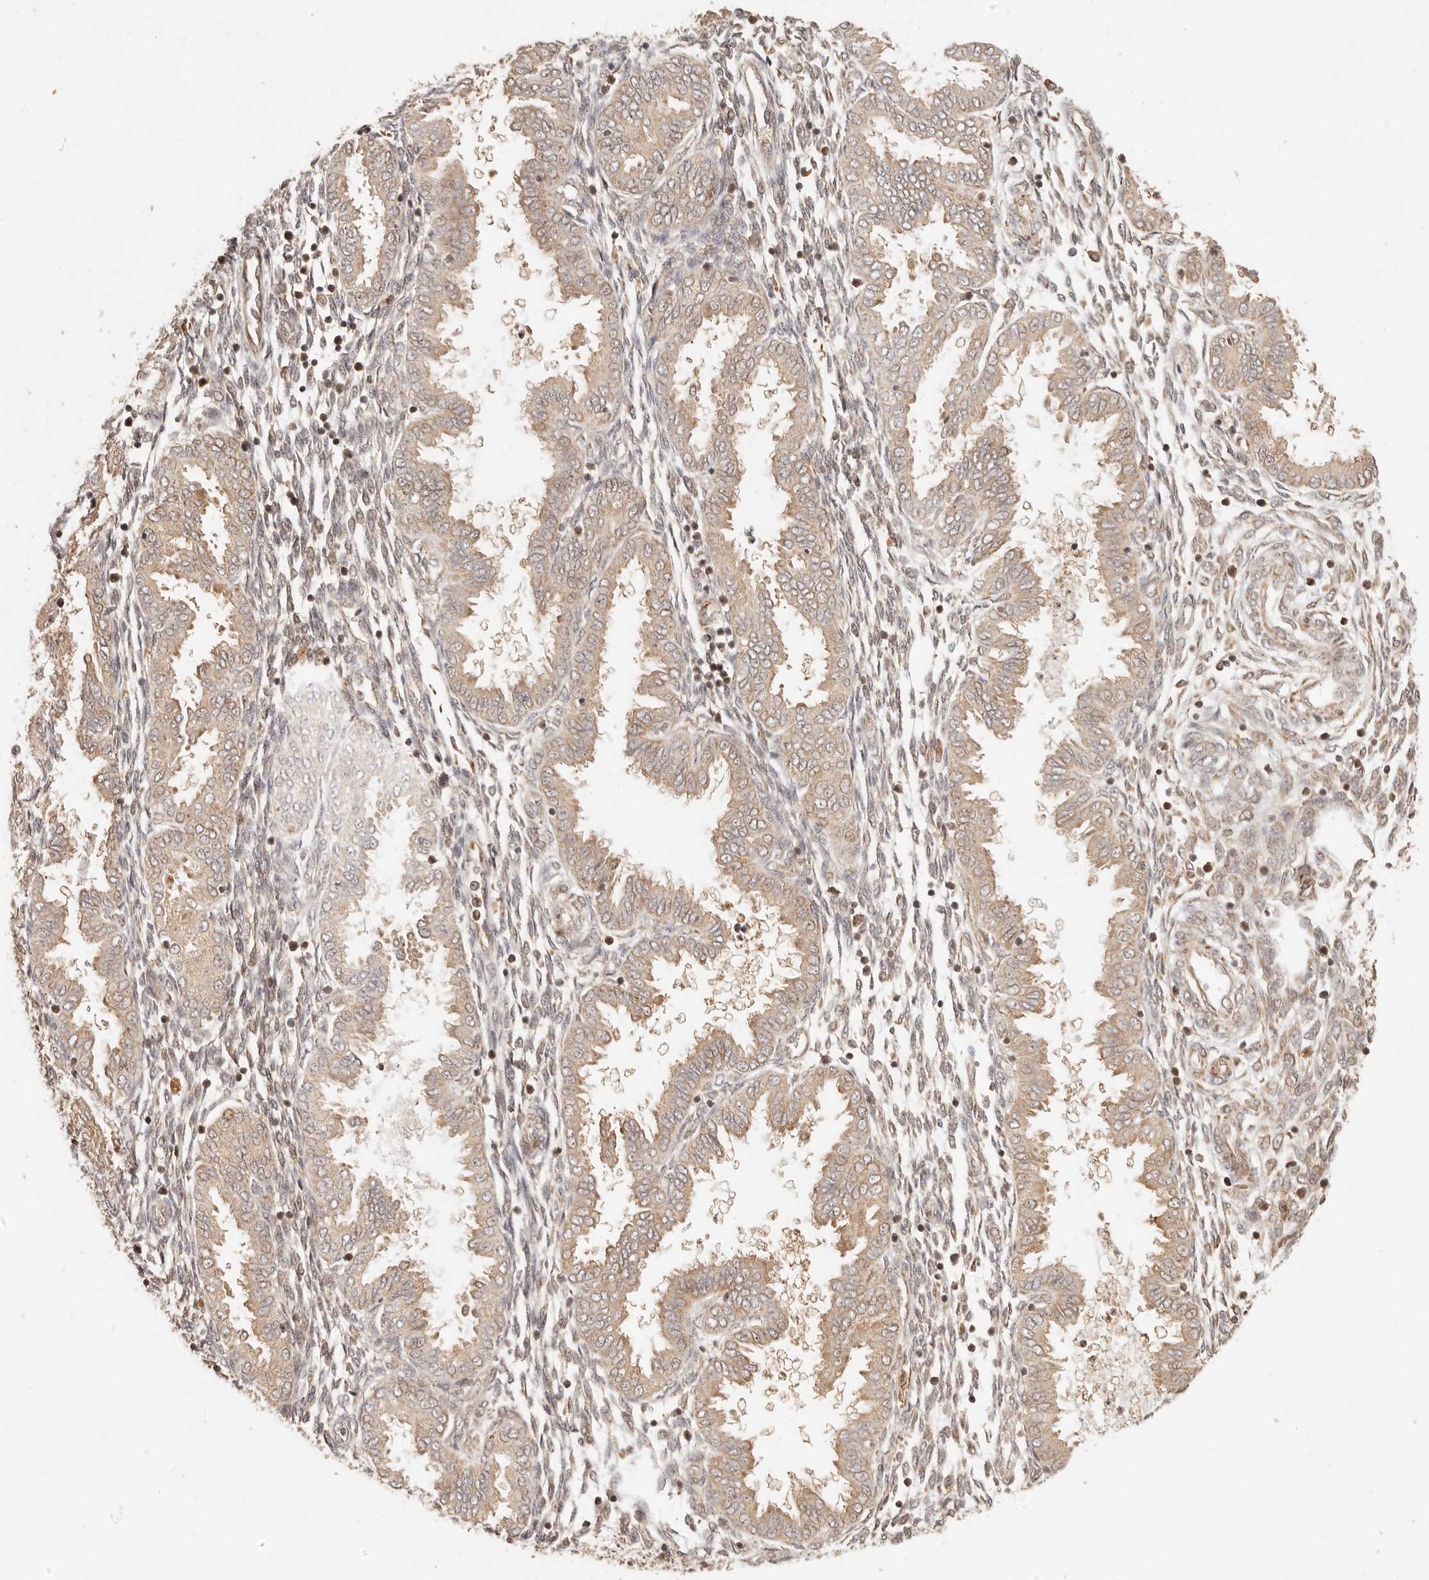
{"staining": {"intensity": "weak", "quantity": "25%-75%", "location": "cytoplasmic/membranous"}, "tissue": "endometrium", "cell_type": "Cells in endometrial stroma", "image_type": "normal", "snomed": [{"axis": "morphology", "description": "Normal tissue, NOS"}, {"axis": "topography", "description": "Endometrium"}], "caption": "Protein staining of benign endometrium exhibits weak cytoplasmic/membranous staining in about 25%-75% of cells in endometrial stroma.", "gene": "TIMM17A", "patient": {"sex": "female", "age": 33}}